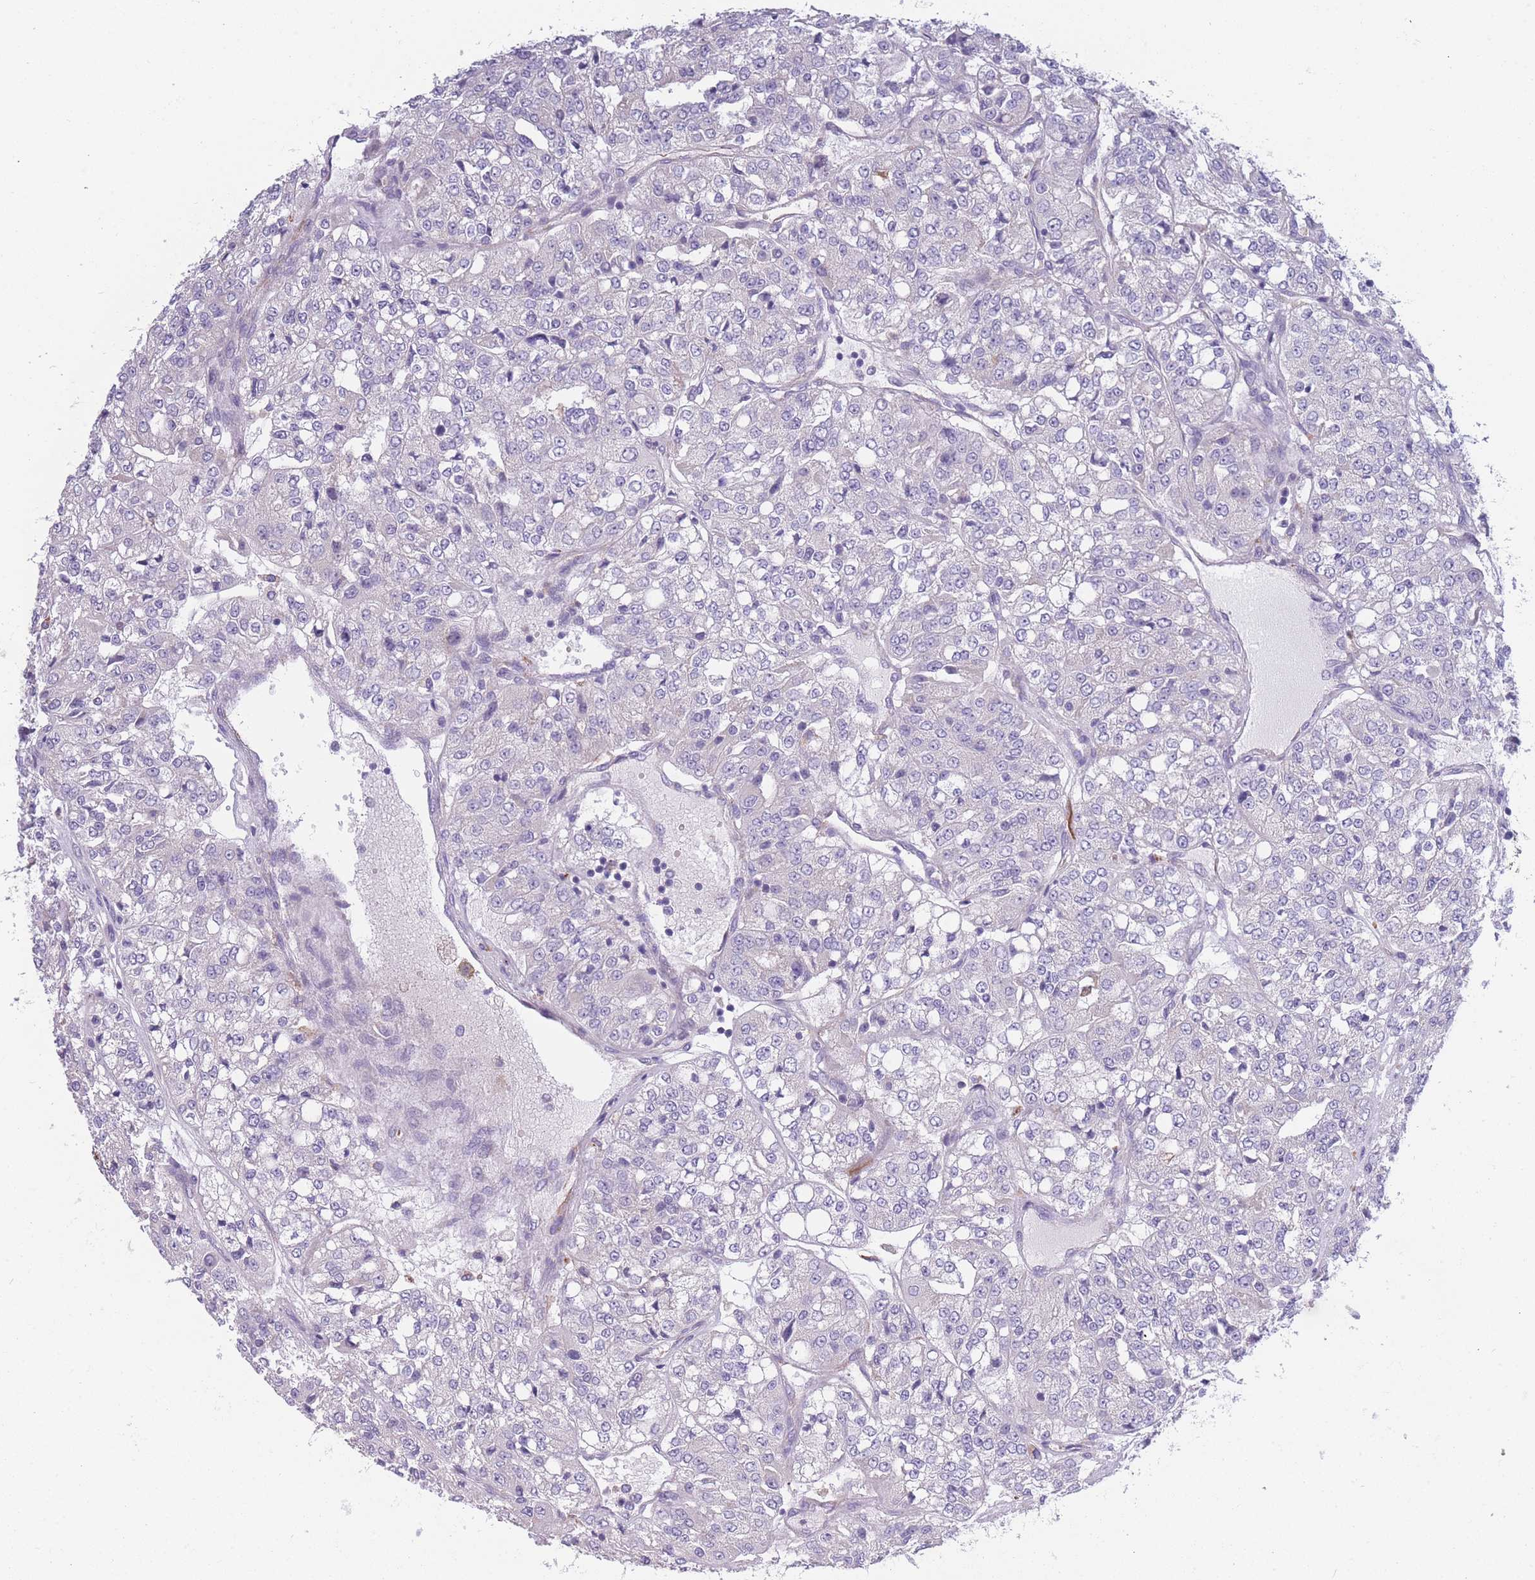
{"staining": {"intensity": "negative", "quantity": "none", "location": "none"}, "tissue": "renal cancer", "cell_type": "Tumor cells", "image_type": "cancer", "snomed": [{"axis": "morphology", "description": "Adenocarcinoma, NOS"}, {"axis": "topography", "description": "Kidney"}], "caption": "Immunohistochemical staining of renal cancer (adenocarcinoma) demonstrates no significant expression in tumor cells. The staining was performed using DAB to visualize the protein expression in brown, while the nuclei were stained in blue with hematoxylin (Magnification: 20x).", "gene": "NDUFAF6", "patient": {"sex": "female", "age": 63}}